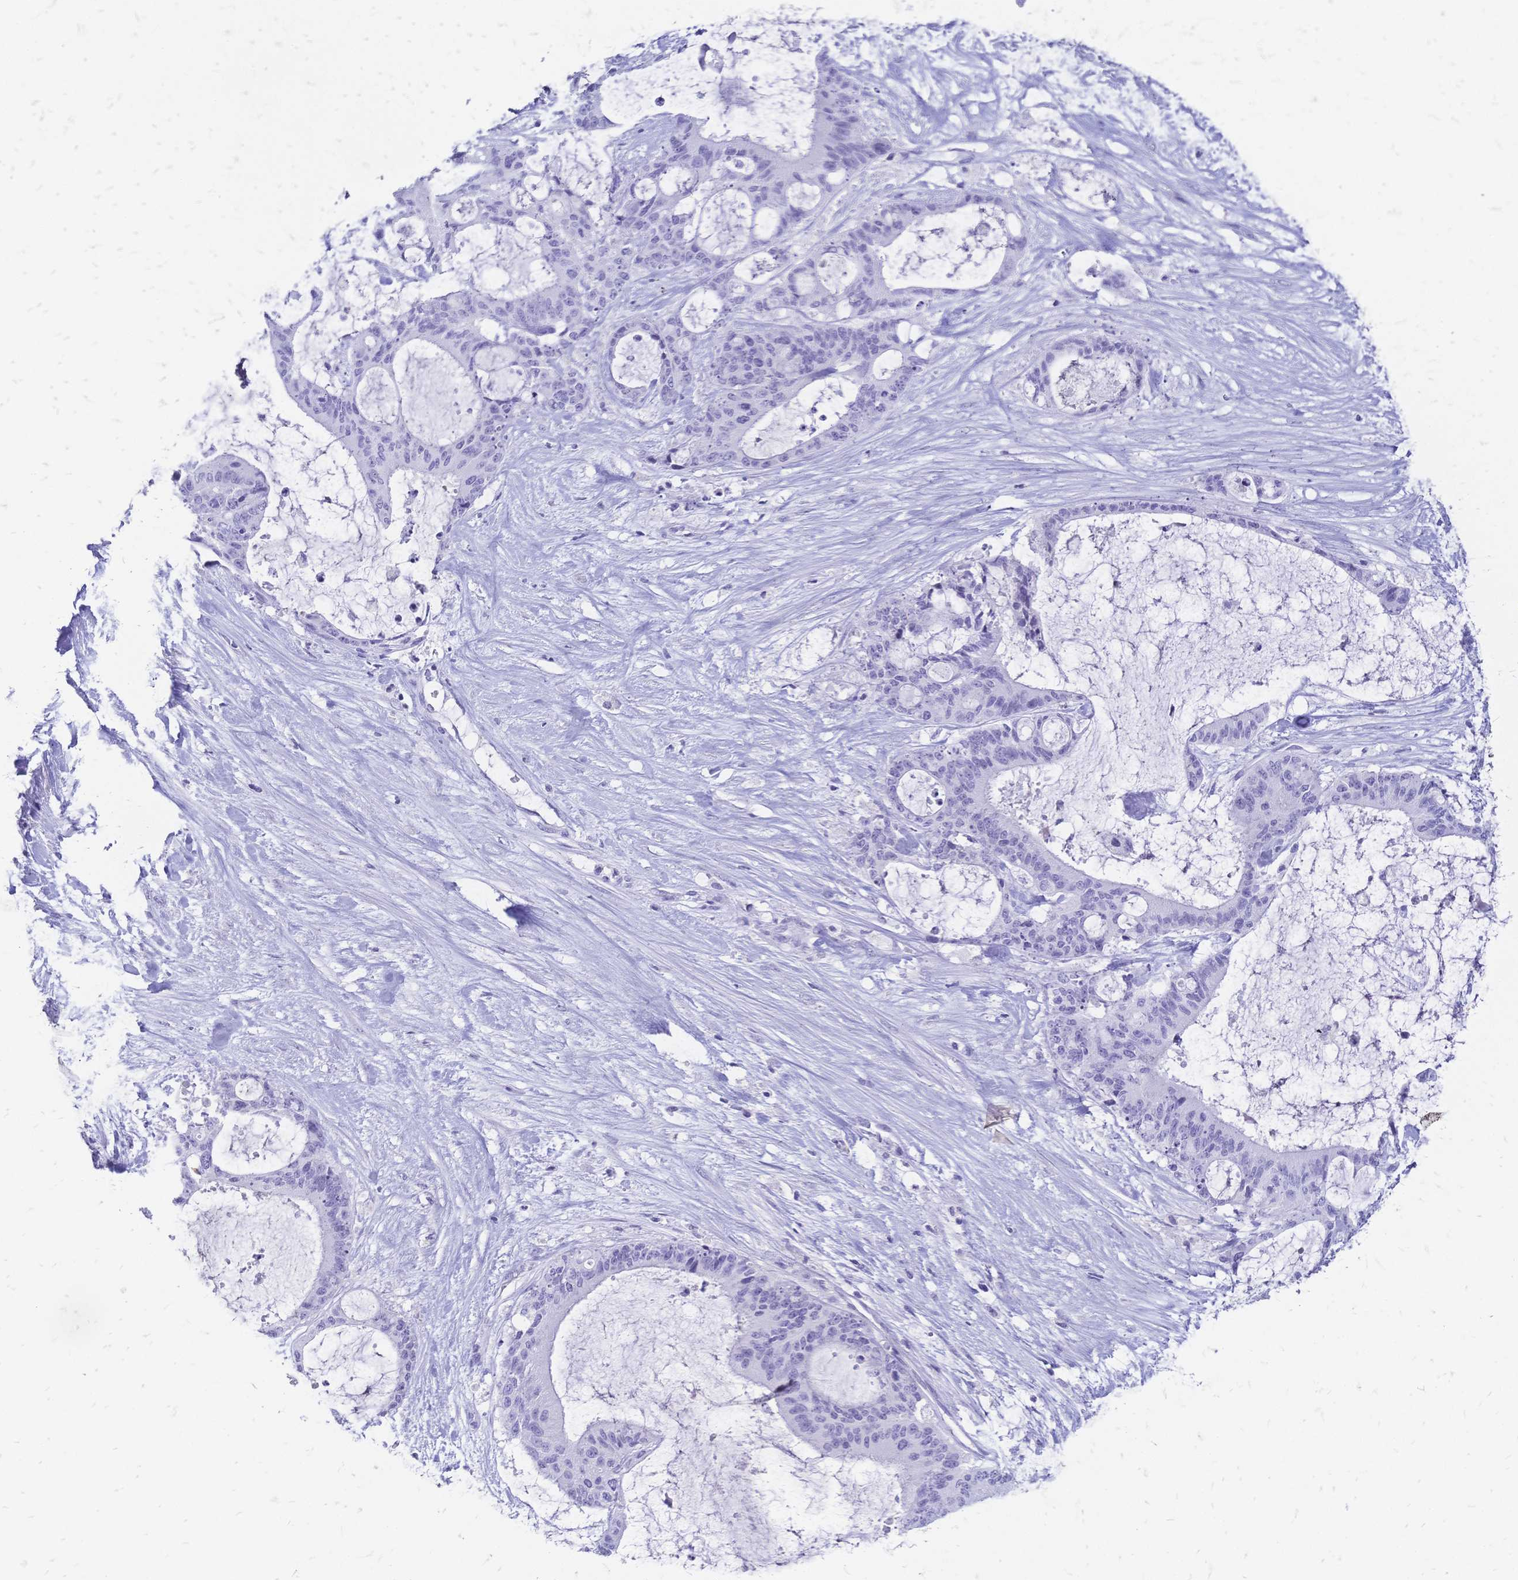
{"staining": {"intensity": "negative", "quantity": "none", "location": "none"}, "tissue": "liver cancer", "cell_type": "Tumor cells", "image_type": "cancer", "snomed": [{"axis": "morphology", "description": "Normal tissue, NOS"}, {"axis": "morphology", "description": "Cholangiocarcinoma"}, {"axis": "topography", "description": "Liver"}, {"axis": "topography", "description": "Peripheral nerve tissue"}], "caption": "High magnification brightfield microscopy of liver cancer (cholangiocarcinoma) stained with DAB (brown) and counterstained with hematoxylin (blue): tumor cells show no significant expression.", "gene": "FA2H", "patient": {"sex": "female", "age": 73}}